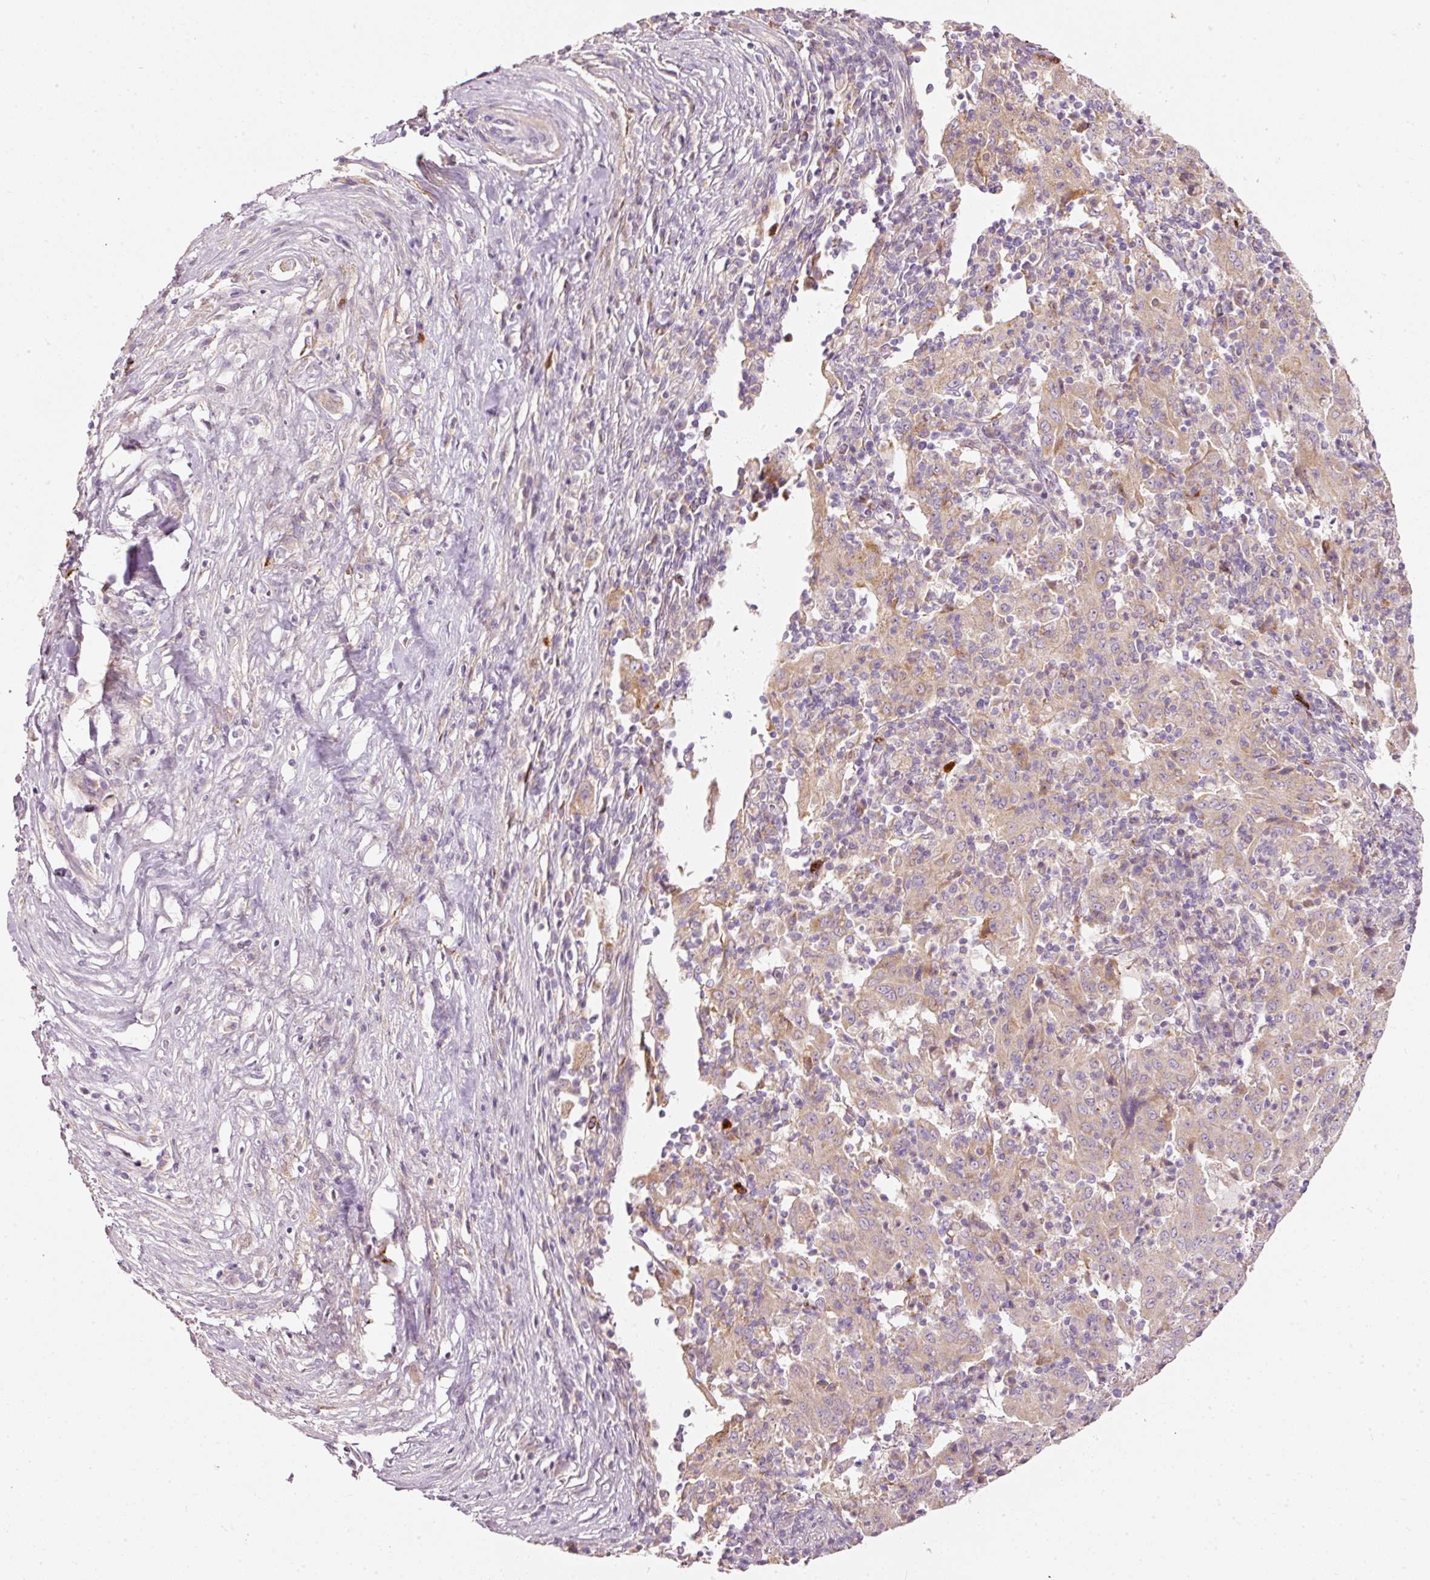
{"staining": {"intensity": "negative", "quantity": "none", "location": "none"}, "tissue": "pancreatic cancer", "cell_type": "Tumor cells", "image_type": "cancer", "snomed": [{"axis": "morphology", "description": "Adenocarcinoma, NOS"}, {"axis": "topography", "description": "Pancreas"}], "caption": "Tumor cells are negative for brown protein staining in pancreatic cancer (adenocarcinoma).", "gene": "KLHL21", "patient": {"sex": "male", "age": 63}}